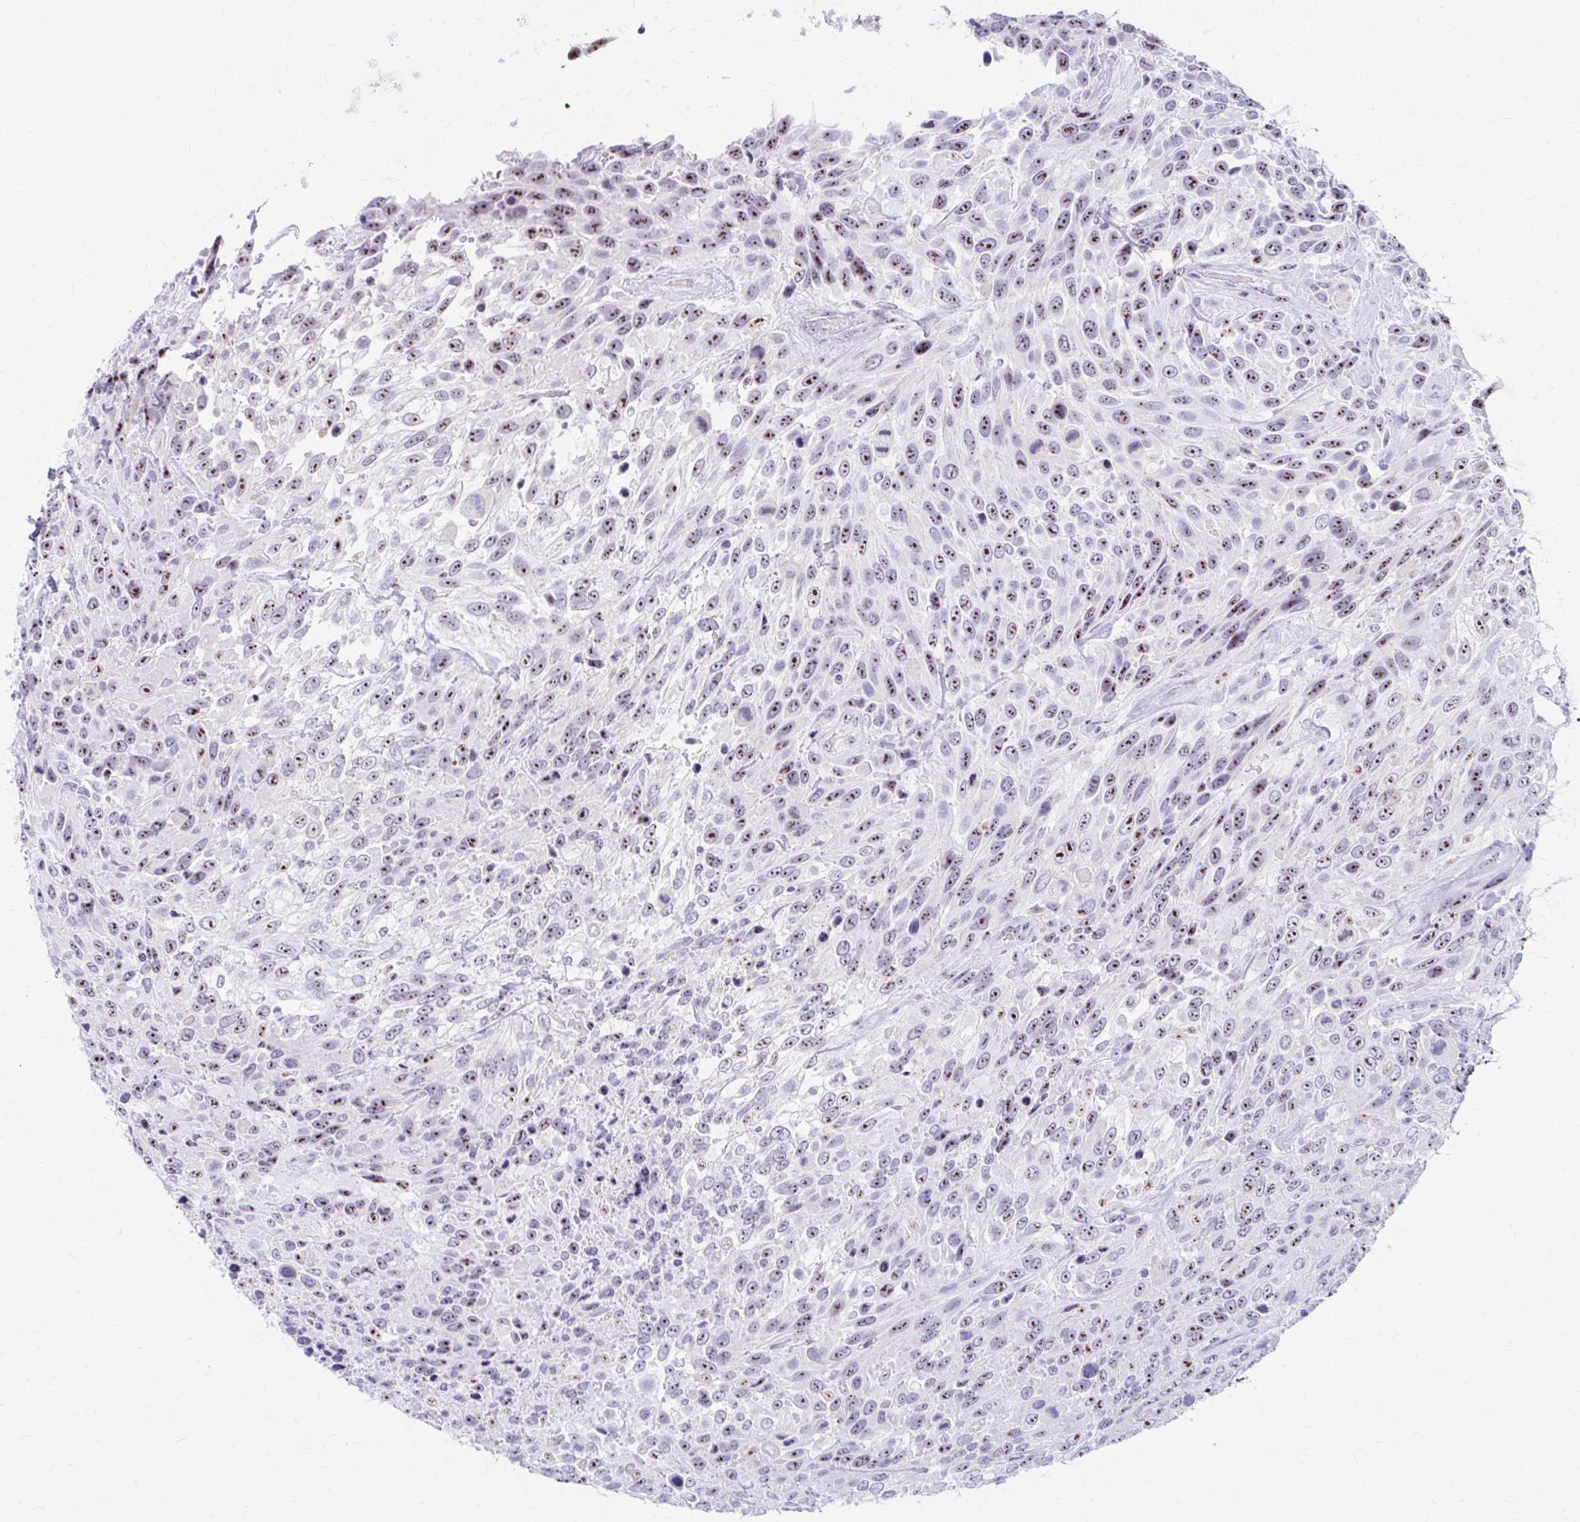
{"staining": {"intensity": "moderate", "quantity": ">75%", "location": "nuclear"}, "tissue": "urothelial cancer", "cell_type": "Tumor cells", "image_type": "cancer", "snomed": [{"axis": "morphology", "description": "Urothelial carcinoma, High grade"}, {"axis": "topography", "description": "Urinary bladder"}], "caption": "A brown stain shows moderate nuclear positivity of a protein in human high-grade urothelial carcinoma tumor cells.", "gene": "FTSJ3", "patient": {"sex": "female", "age": 70}}